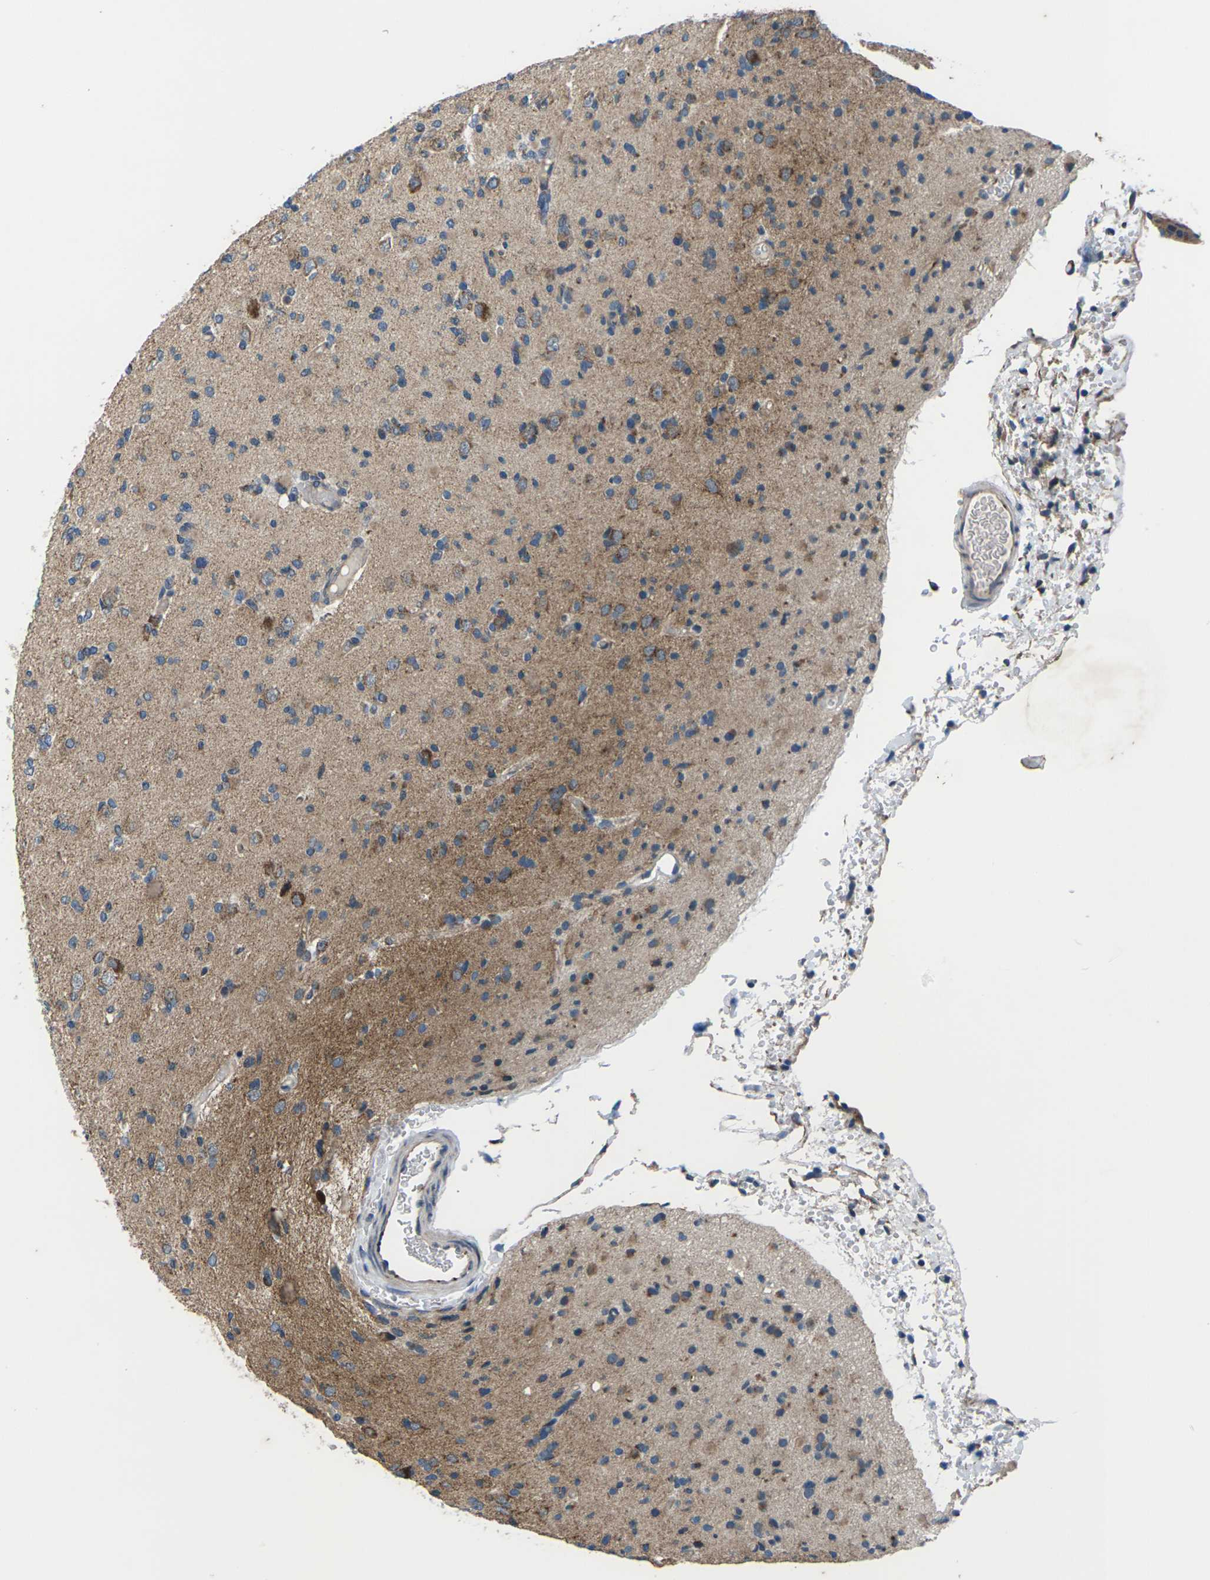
{"staining": {"intensity": "moderate", "quantity": ">75%", "location": "cytoplasmic/membranous"}, "tissue": "glioma", "cell_type": "Tumor cells", "image_type": "cancer", "snomed": [{"axis": "morphology", "description": "Glioma, malignant, Low grade"}, {"axis": "topography", "description": "Brain"}], "caption": "Malignant glioma (low-grade) tissue shows moderate cytoplasmic/membranous staining in approximately >75% of tumor cells Using DAB (3,3'-diaminobenzidine) (brown) and hematoxylin (blue) stains, captured at high magnification using brightfield microscopy.", "gene": "GABRP", "patient": {"sex": "female", "age": 22}}